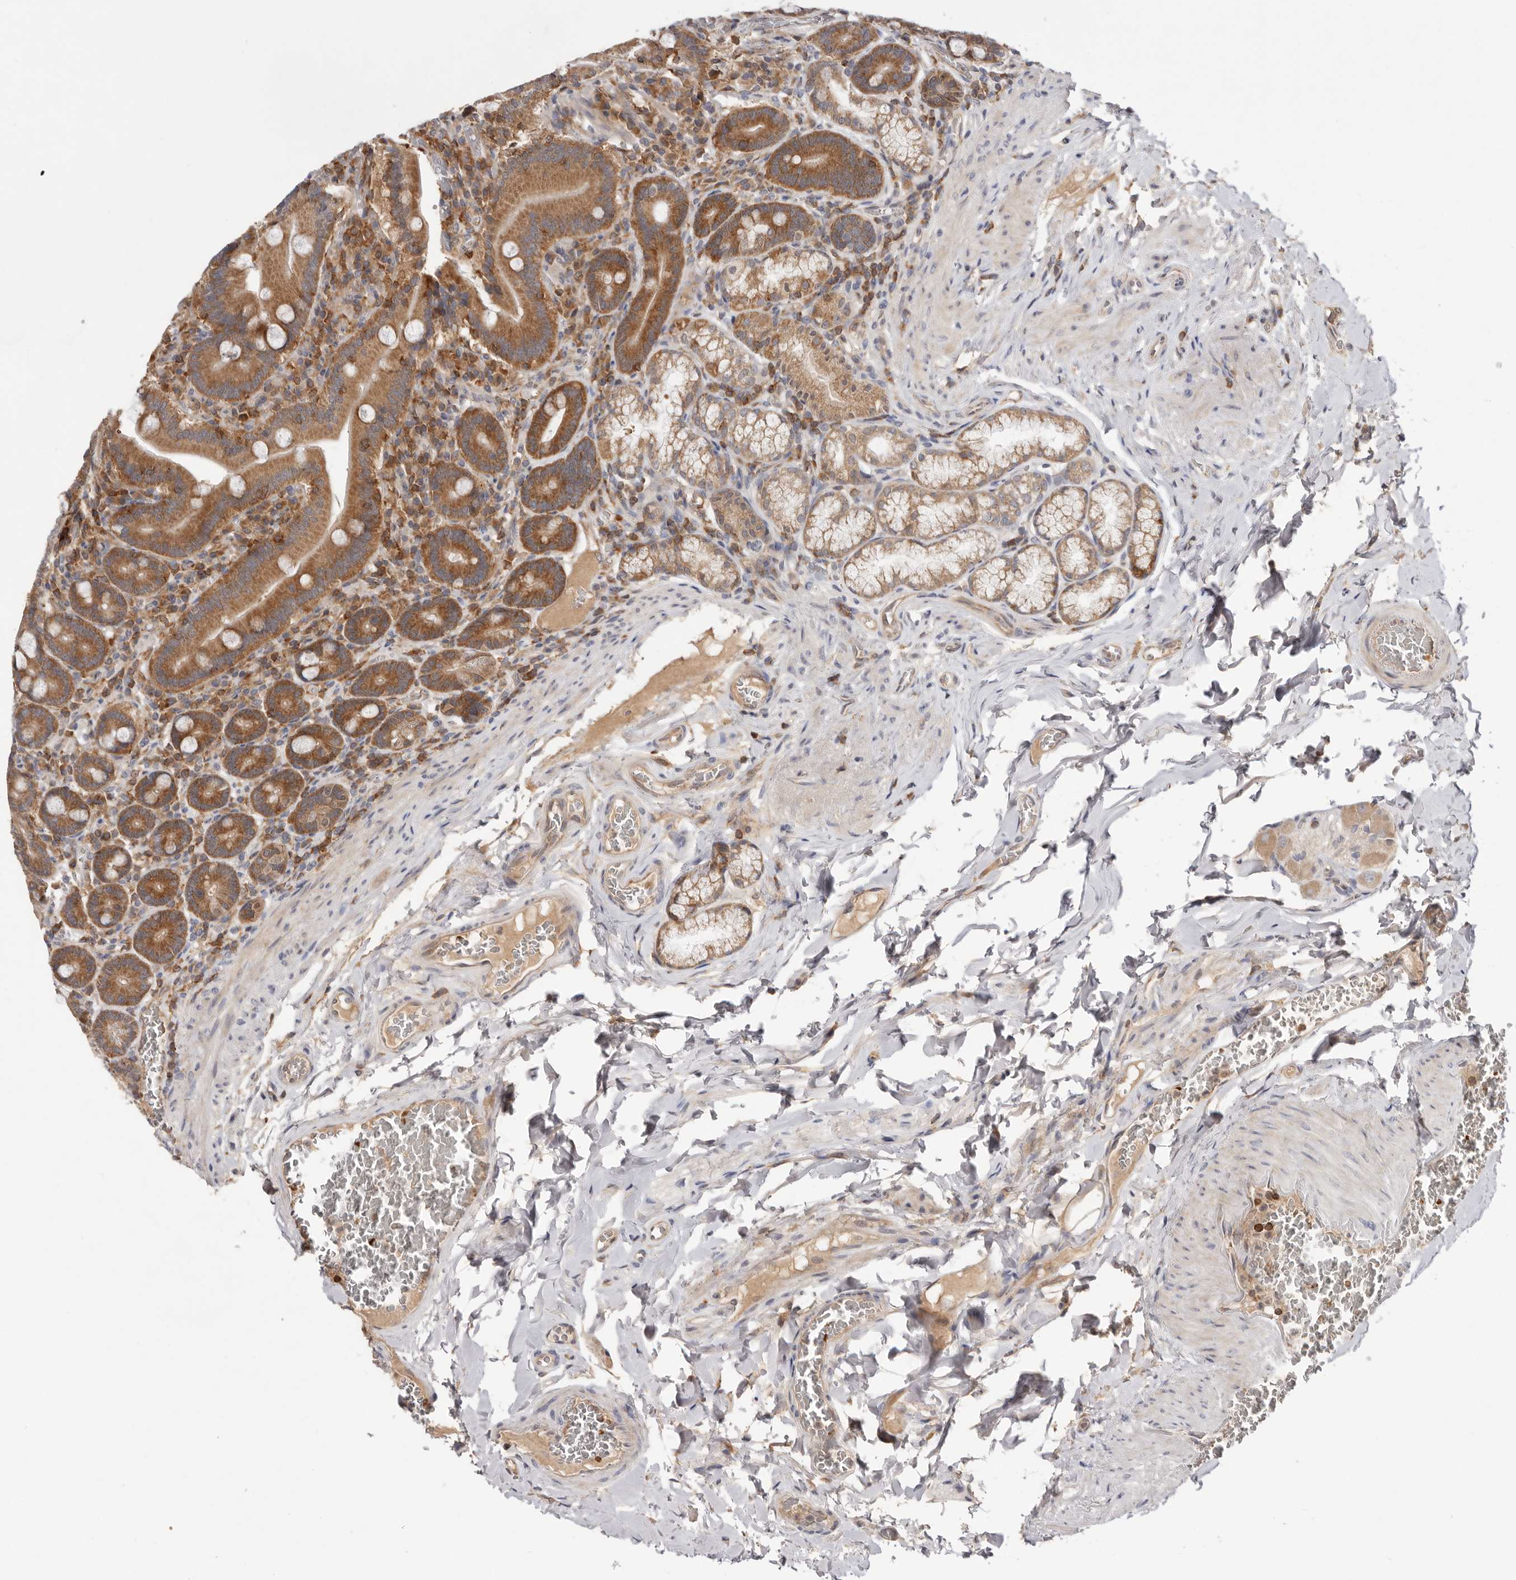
{"staining": {"intensity": "moderate", "quantity": ">75%", "location": "cytoplasmic/membranous"}, "tissue": "duodenum", "cell_type": "Glandular cells", "image_type": "normal", "snomed": [{"axis": "morphology", "description": "Normal tissue, NOS"}, {"axis": "topography", "description": "Duodenum"}], "caption": "Protein staining of unremarkable duodenum exhibits moderate cytoplasmic/membranous expression in approximately >75% of glandular cells.", "gene": "RNF213", "patient": {"sex": "female", "age": 62}}